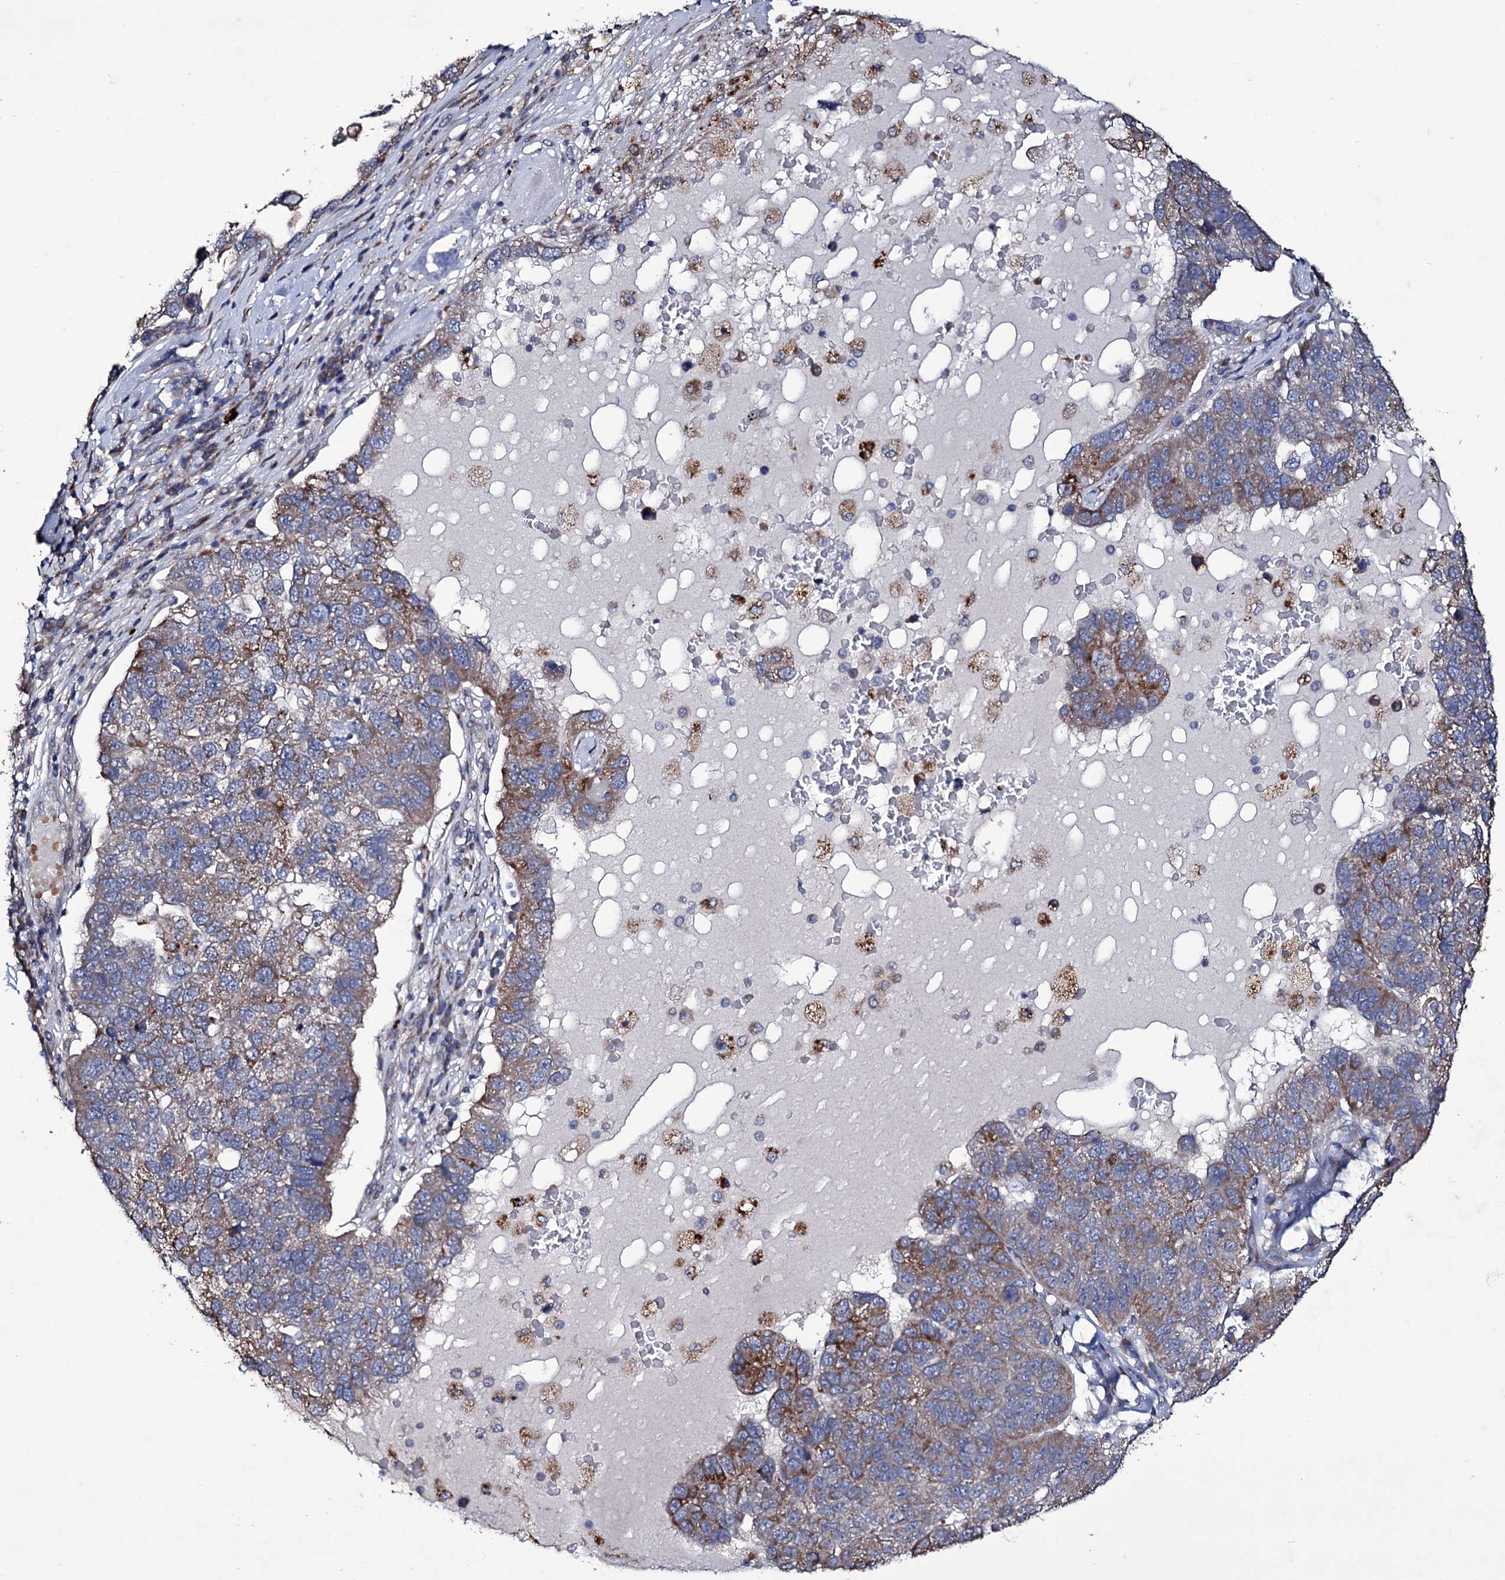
{"staining": {"intensity": "moderate", "quantity": "25%-75%", "location": "cytoplasmic/membranous"}, "tissue": "pancreatic cancer", "cell_type": "Tumor cells", "image_type": "cancer", "snomed": [{"axis": "morphology", "description": "Adenocarcinoma, NOS"}, {"axis": "topography", "description": "Pancreas"}], "caption": "Immunohistochemistry (IHC) staining of pancreatic adenocarcinoma, which displays medium levels of moderate cytoplasmic/membranous staining in about 25%-75% of tumor cells indicating moderate cytoplasmic/membranous protein positivity. The staining was performed using DAB (brown) for protein detection and nuclei were counterstained in hematoxylin (blue).", "gene": "TUBGCP5", "patient": {"sex": "female", "age": 61}}